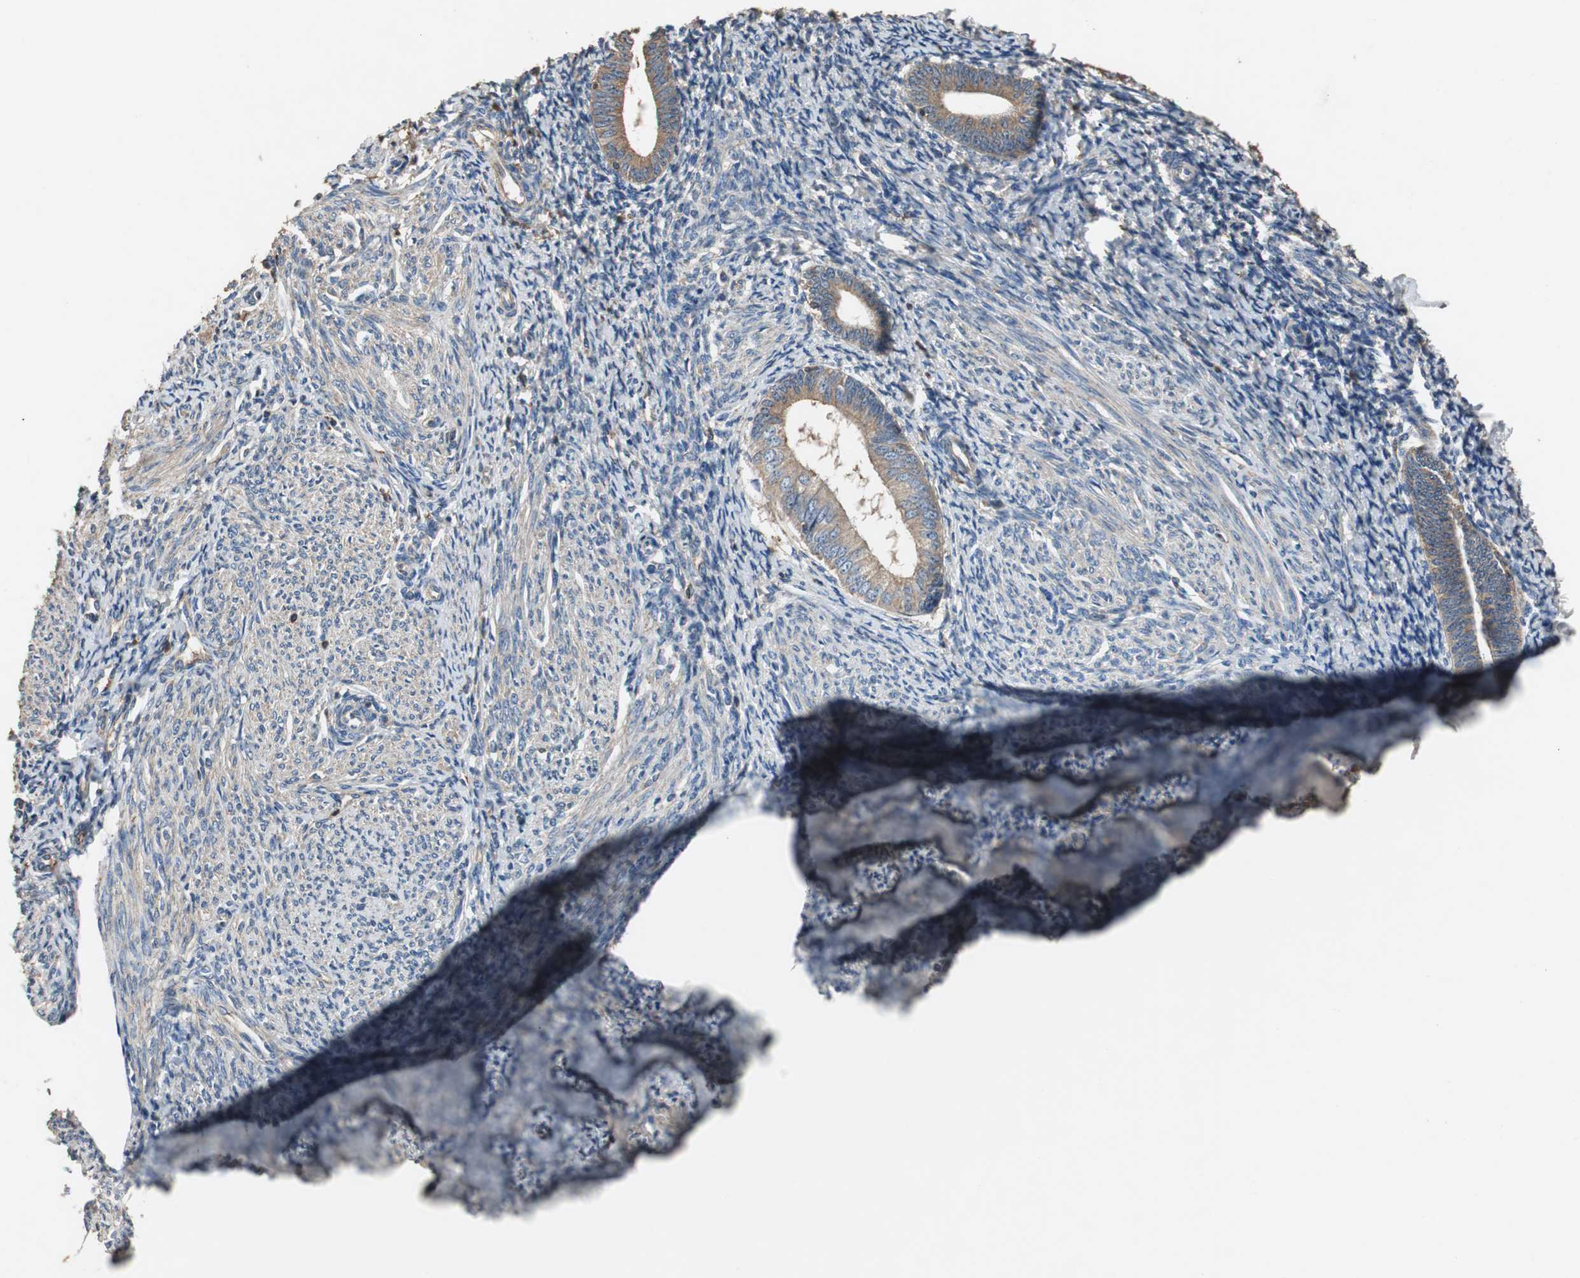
{"staining": {"intensity": "weak", "quantity": "25%-75%", "location": "cytoplasmic/membranous"}, "tissue": "endometrium", "cell_type": "Cells in endometrial stroma", "image_type": "normal", "snomed": [{"axis": "morphology", "description": "Normal tissue, NOS"}, {"axis": "topography", "description": "Smooth muscle"}, {"axis": "topography", "description": "Endometrium"}], "caption": "A low amount of weak cytoplasmic/membranous positivity is present in approximately 25%-75% of cells in endometrial stroma in unremarkable endometrium.", "gene": "TNFRSF14", "patient": {"sex": "female", "age": 57}}